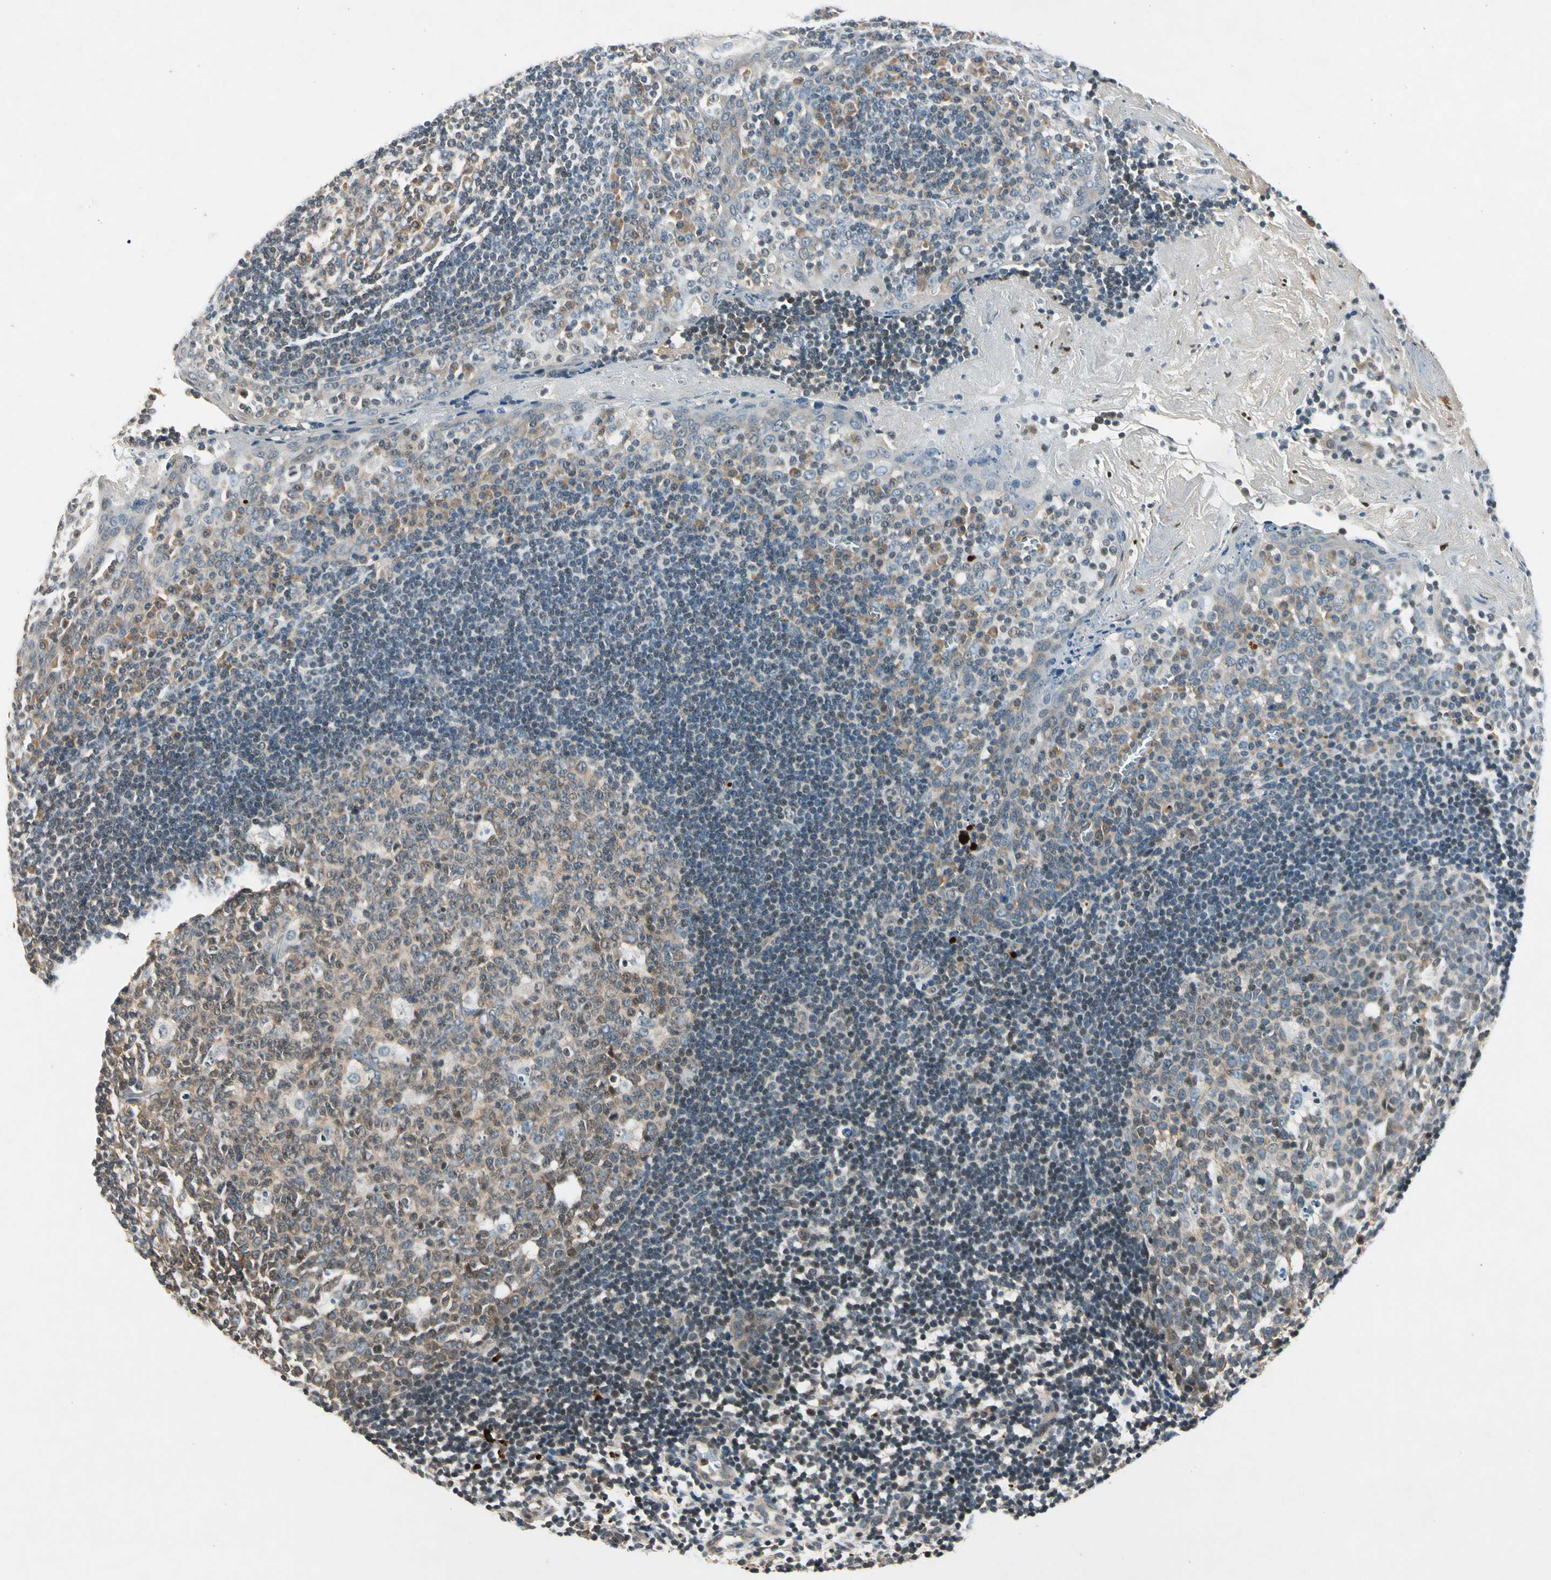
{"staining": {"intensity": "weak", "quantity": ">75%", "location": "cytoplasmic/membranous"}, "tissue": "tonsil", "cell_type": "Germinal center cells", "image_type": "normal", "snomed": [{"axis": "morphology", "description": "Normal tissue, NOS"}, {"axis": "topography", "description": "Tonsil"}], "caption": "Weak cytoplasmic/membranous staining is identified in about >75% of germinal center cells in unremarkable tonsil. Using DAB (3,3'-diaminobenzidine) (brown) and hematoxylin (blue) stains, captured at high magnification using brightfield microscopy.", "gene": "ROCK2", "patient": {"sex": "female", "age": 41}}